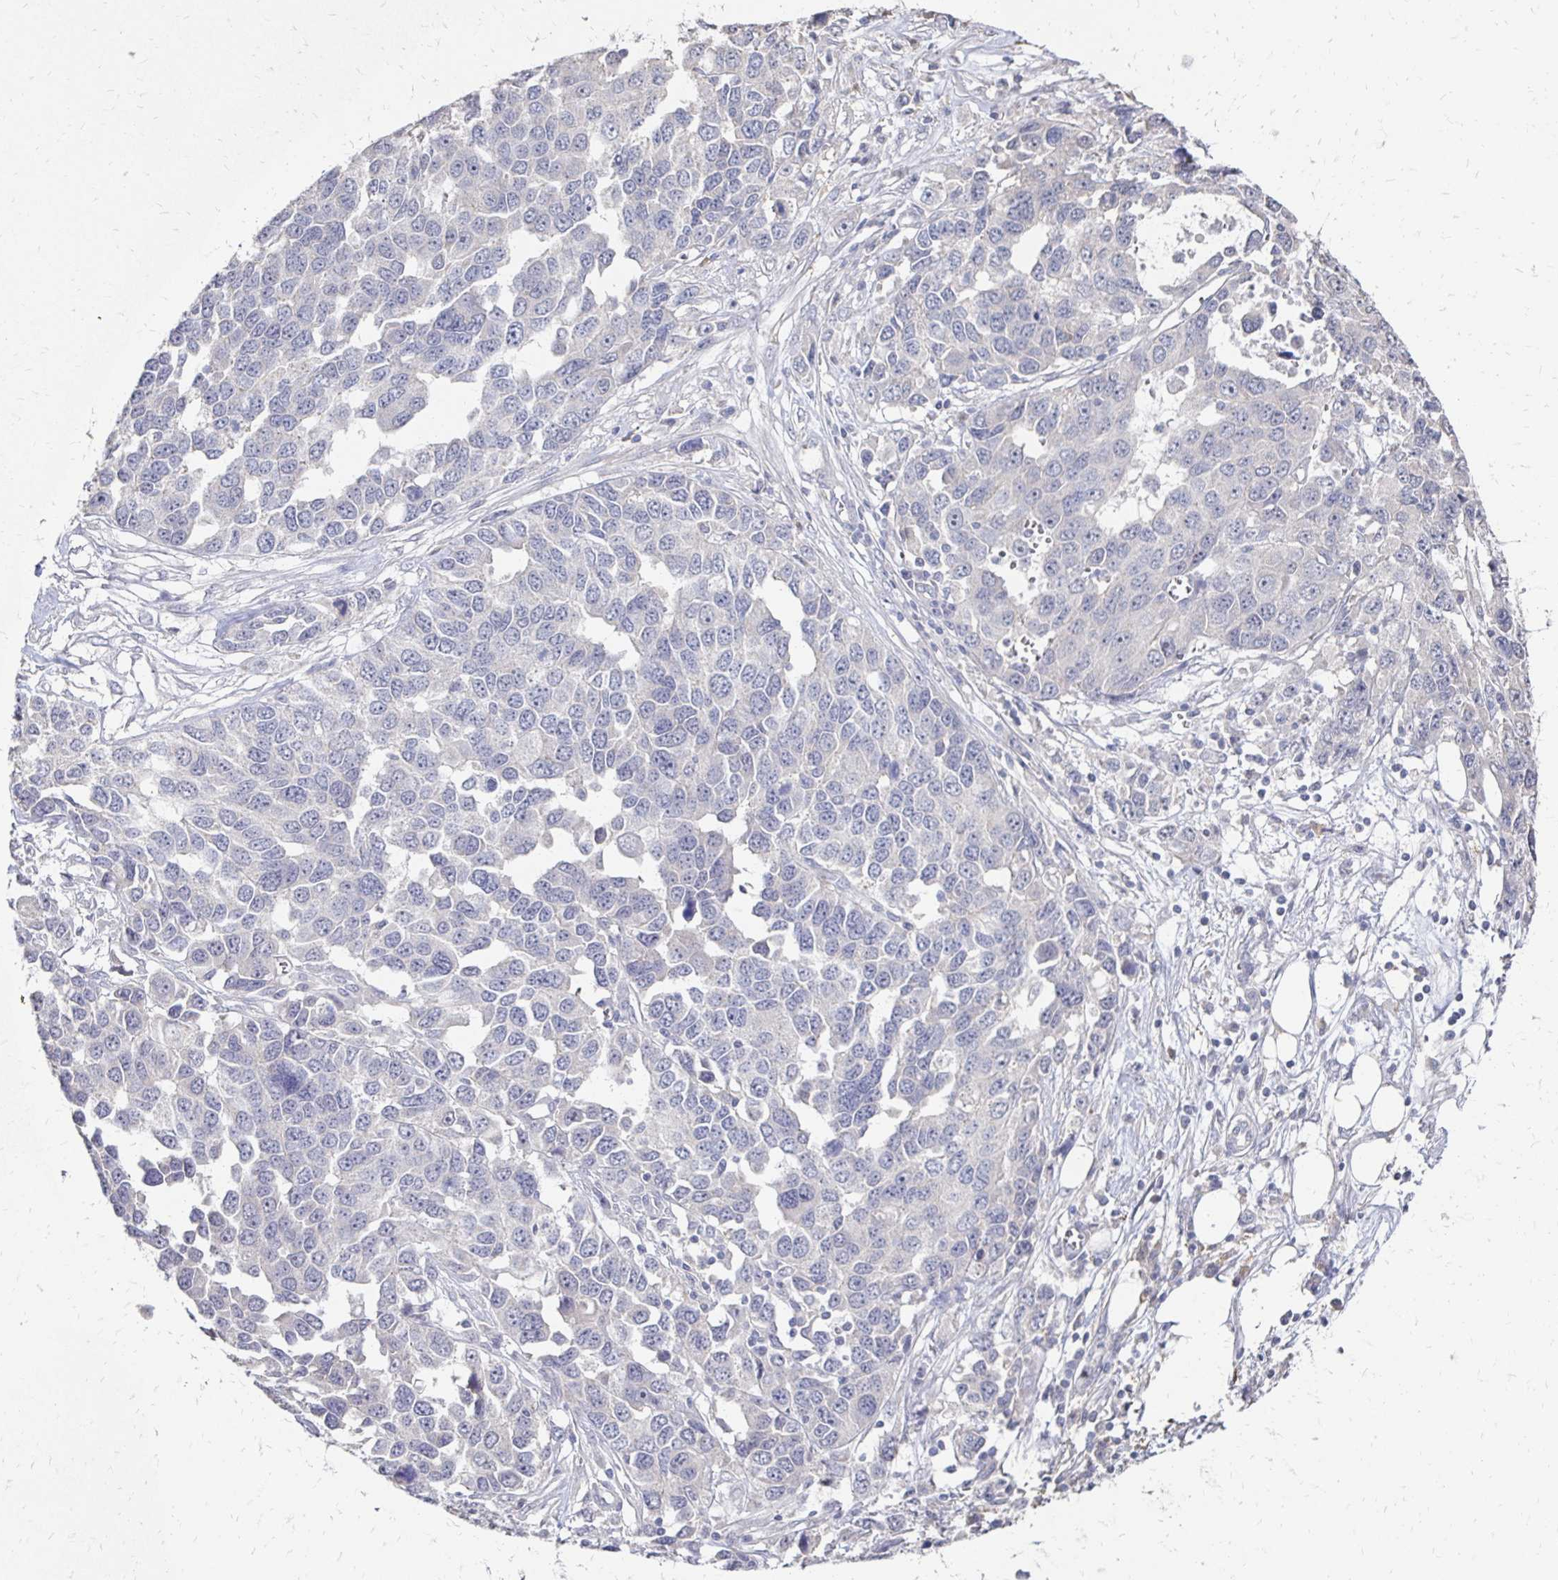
{"staining": {"intensity": "negative", "quantity": "none", "location": "none"}, "tissue": "ovarian cancer", "cell_type": "Tumor cells", "image_type": "cancer", "snomed": [{"axis": "morphology", "description": "Cystadenocarcinoma, serous, NOS"}, {"axis": "topography", "description": "Ovary"}], "caption": "DAB (3,3'-diaminobenzidine) immunohistochemical staining of human ovarian cancer (serous cystadenocarcinoma) reveals no significant expression in tumor cells. Brightfield microscopy of immunohistochemistry (IHC) stained with DAB (3,3'-diaminobenzidine) (brown) and hematoxylin (blue), captured at high magnification.", "gene": "ZNF727", "patient": {"sex": "female", "age": 76}}